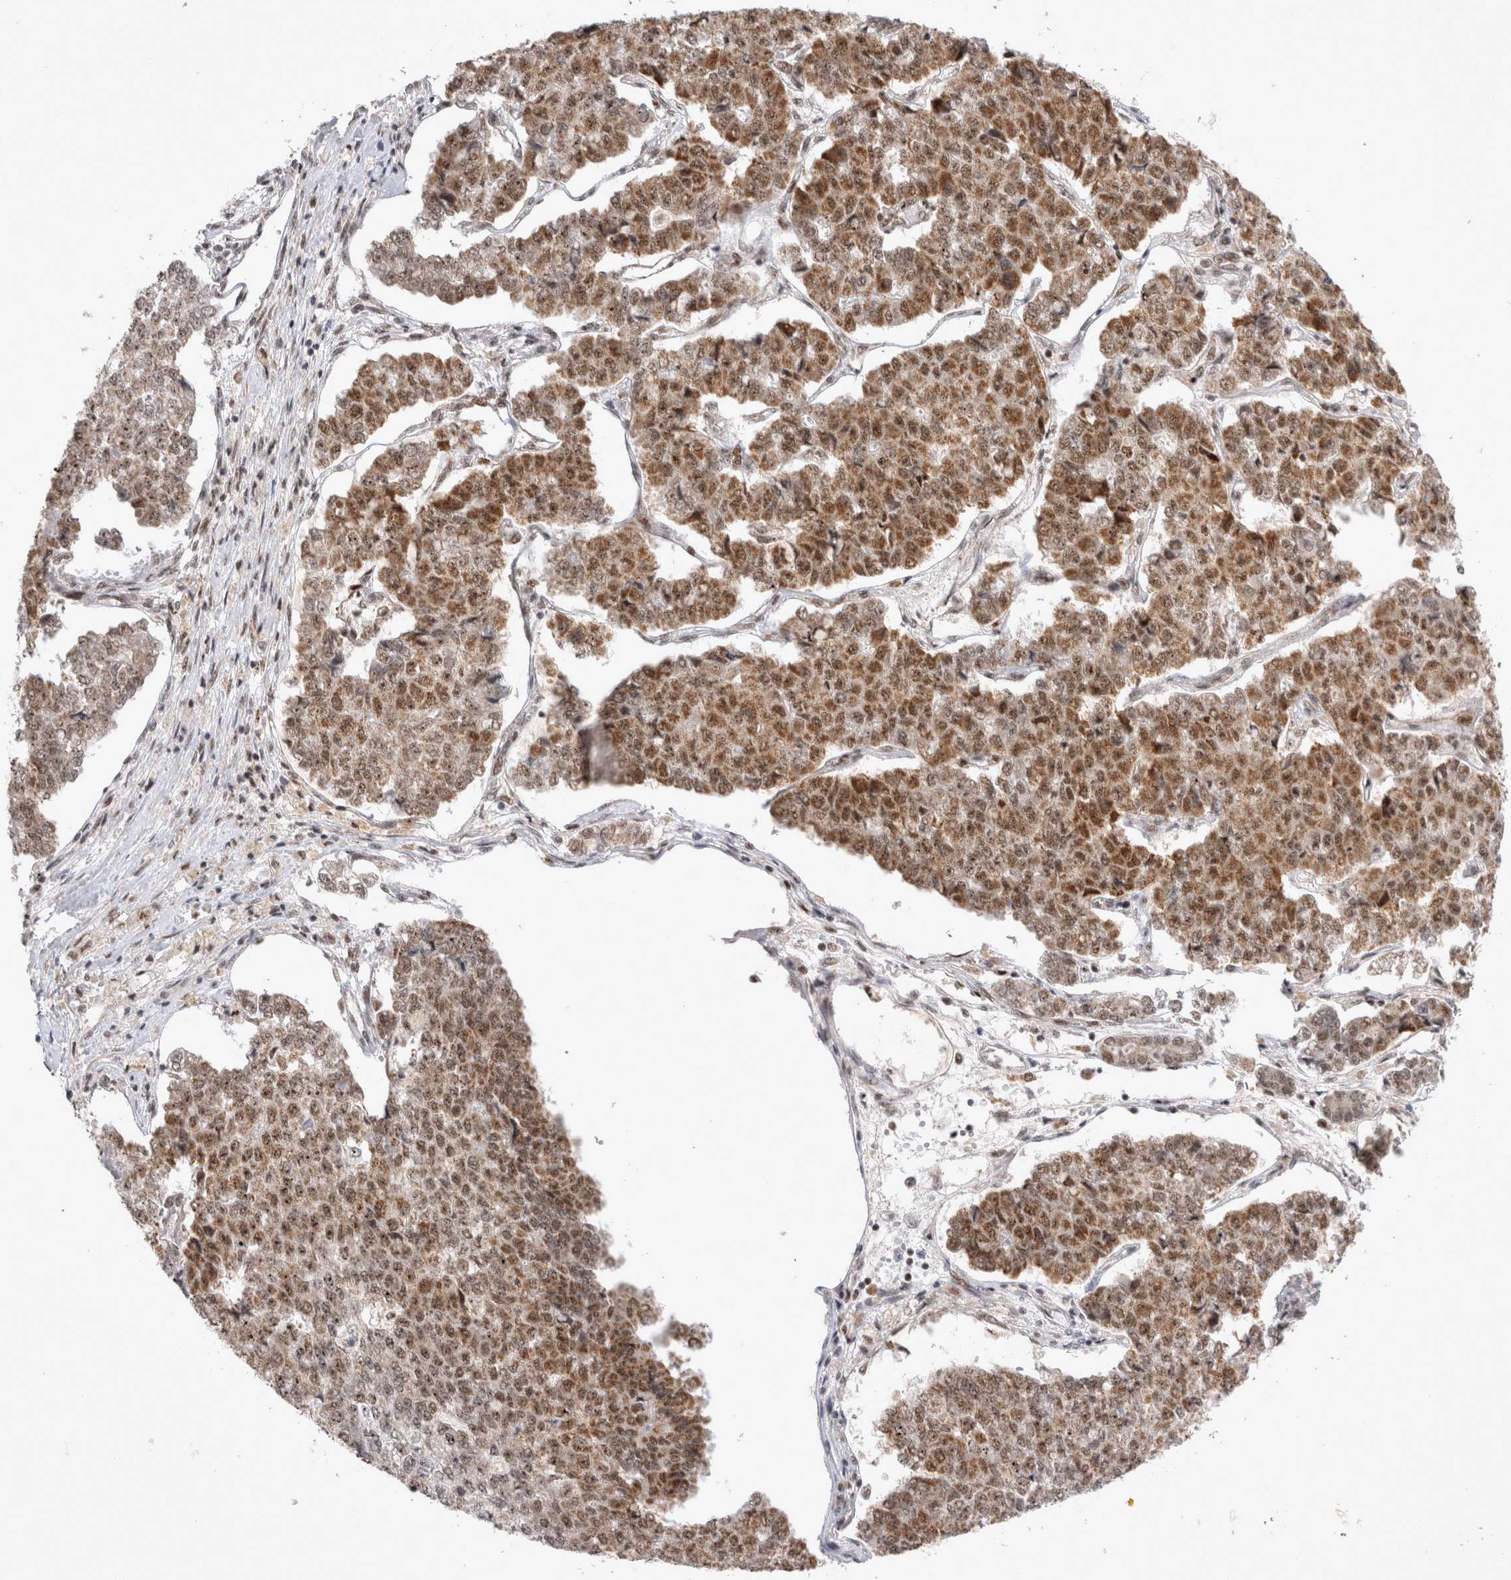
{"staining": {"intensity": "strong", "quantity": ">75%", "location": "cytoplasmic/membranous,nuclear"}, "tissue": "pancreatic cancer", "cell_type": "Tumor cells", "image_type": "cancer", "snomed": [{"axis": "morphology", "description": "Adenocarcinoma, NOS"}, {"axis": "topography", "description": "Pancreas"}], "caption": "Protein staining of pancreatic cancer (adenocarcinoma) tissue reveals strong cytoplasmic/membranous and nuclear positivity in approximately >75% of tumor cells.", "gene": "MRPL37", "patient": {"sex": "male", "age": 50}}